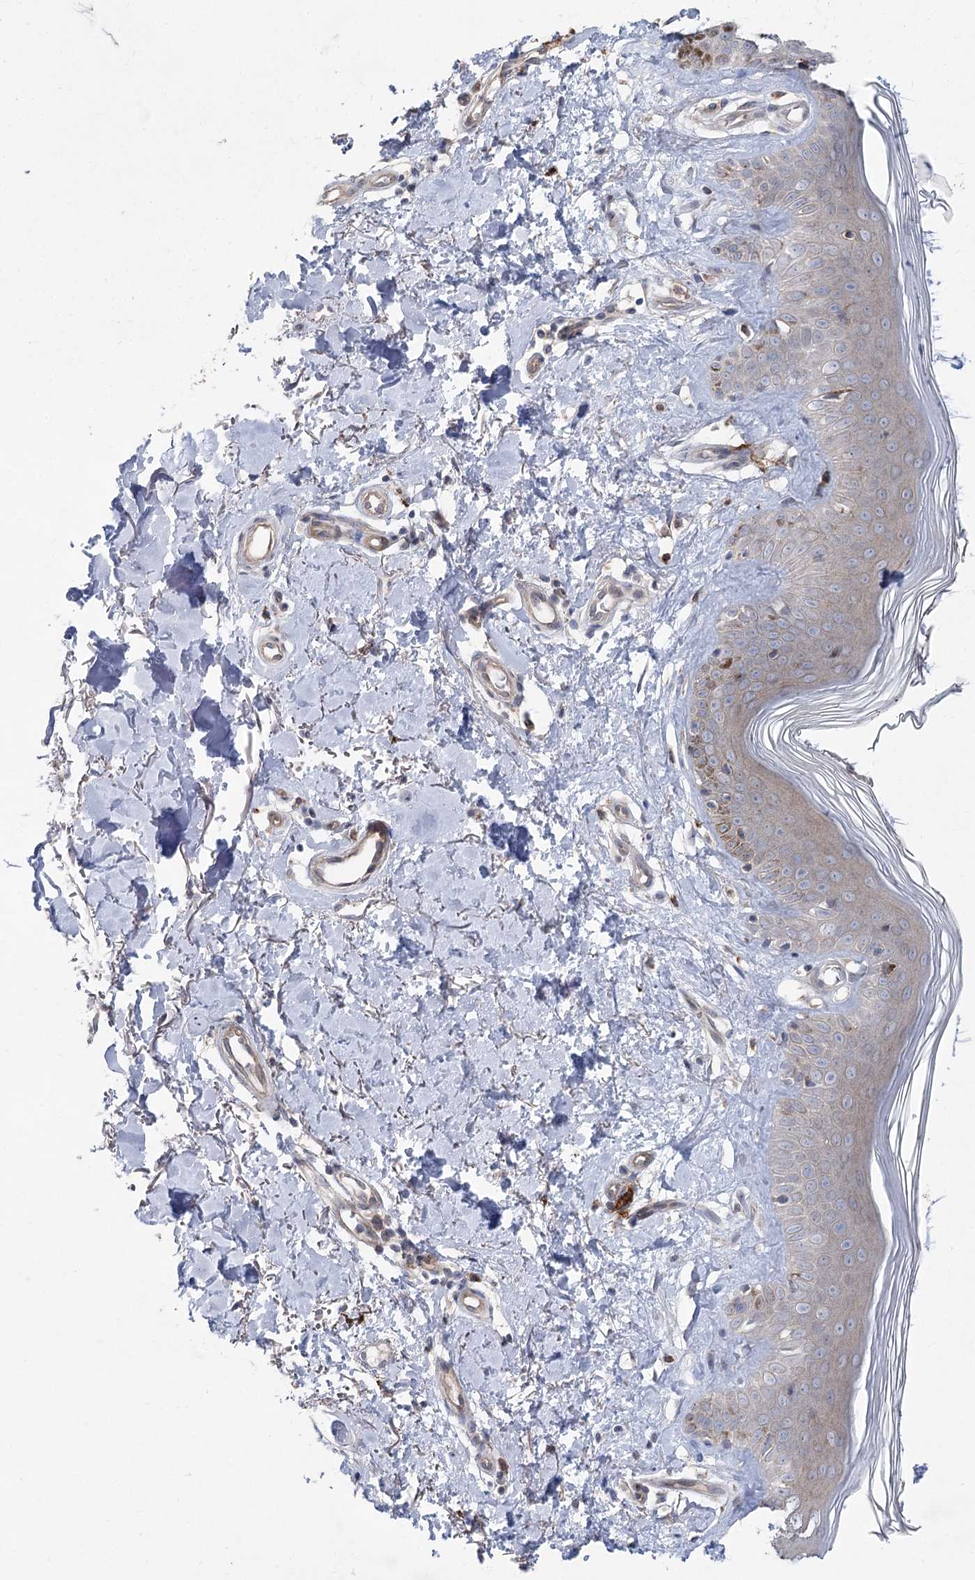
{"staining": {"intensity": "weak", "quantity": "25%-75%", "location": "cytoplasmic/membranous"}, "tissue": "skin", "cell_type": "Fibroblasts", "image_type": "normal", "snomed": [{"axis": "morphology", "description": "Normal tissue, NOS"}, {"axis": "topography", "description": "Skin"}], "caption": "There is low levels of weak cytoplasmic/membranous expression in fibroblasts of benign skin, as demonstrated by immunohistochemical staining (brown color).", "gene": "SCN11A", "patient": {"sex": "female", "age": 64}}